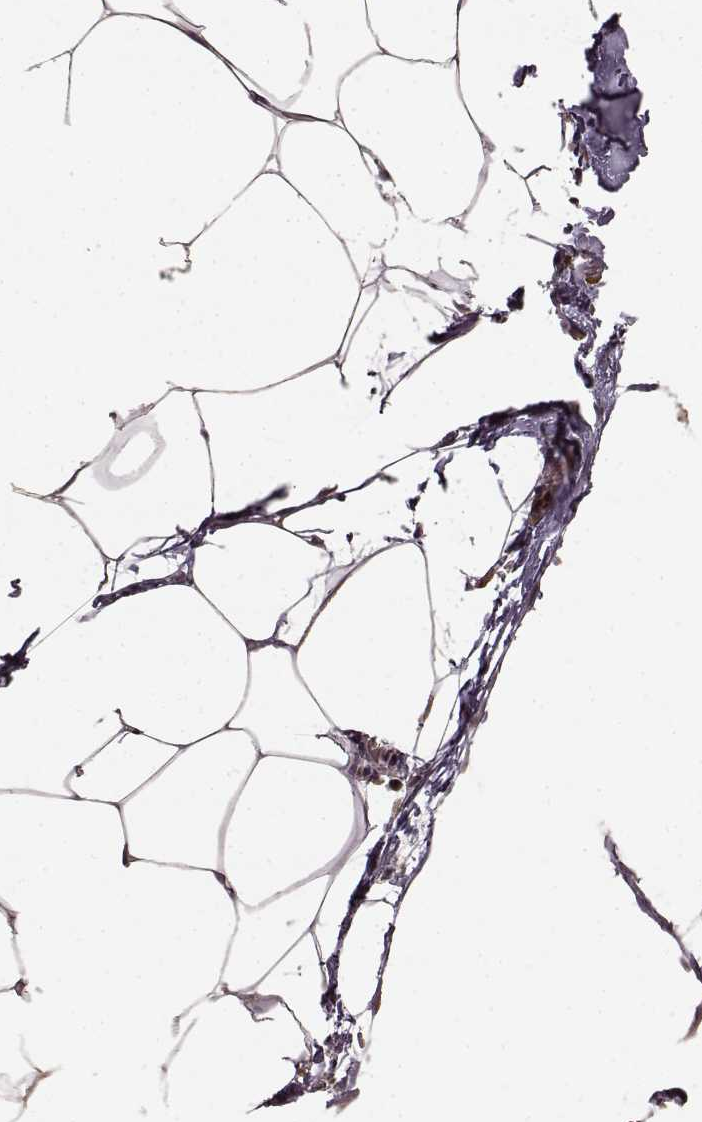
{"staining": {"intensity": "weak", "quantity": ">75%", "location": "cytoplasmic/membranous"}, "tissue": "adipose tissue", "cell_type": "Adipocytes", "image_type": "normal", "snomed": [{"axis": "morphology", "description": "Normal tissue, NOS"}, {"axis": "topography", "description": "Adipose tissue"}], "caption": "Protein expression analysis of normal adipose tissue shows weak cytoplasmic/membranous staining in about >75% of adipocytes.", "gene": "TRMU", "patient": {"sex": "male", "age": 57}}